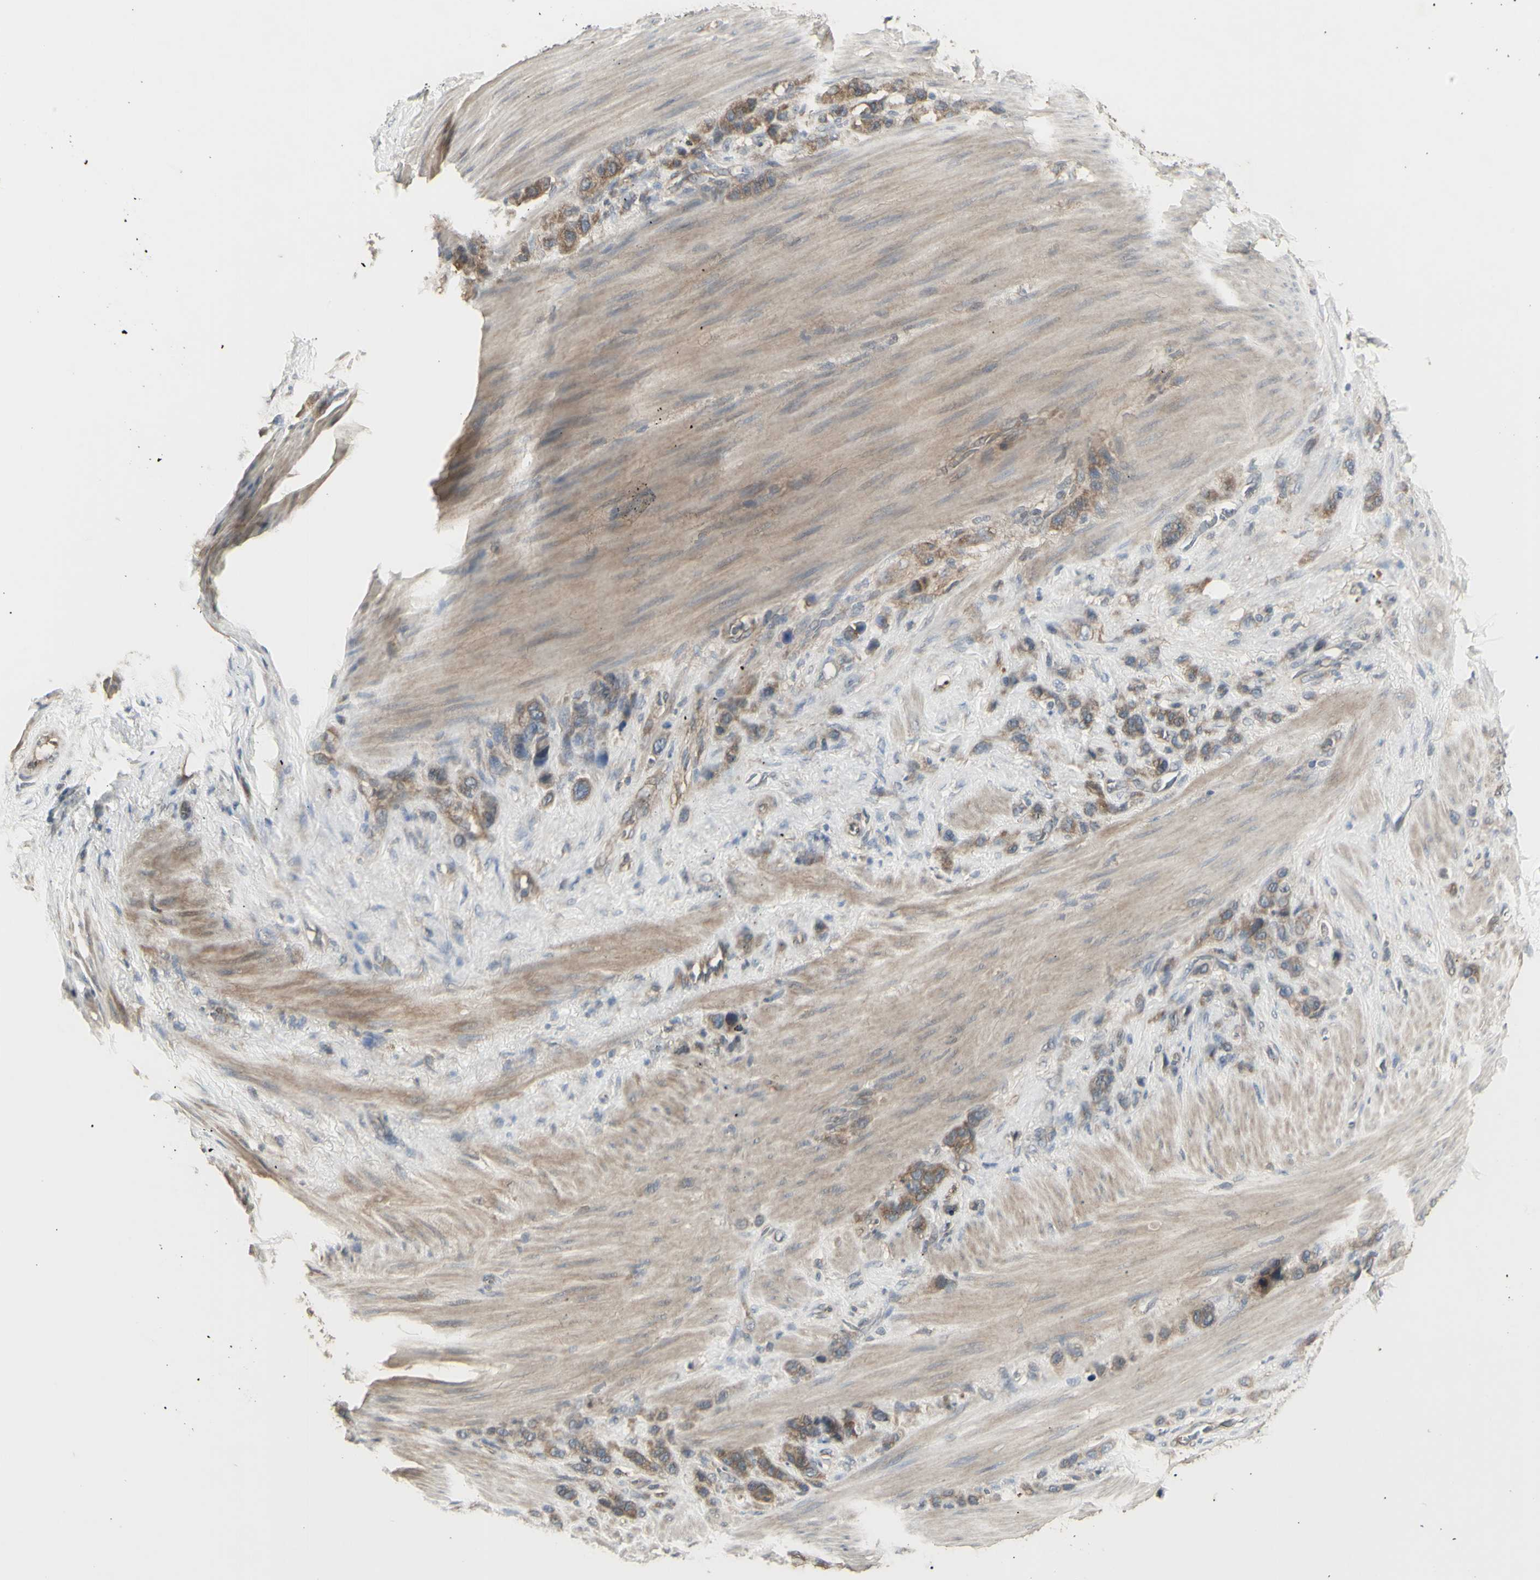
{"staining": {"intensity": "moderate", "quantity": ">75%", "location": "cytoplasmic/membranous"}, "tissue": "stomach cancer", "cell_type": "Tumor cells", "image_type": "cancer", "snomed": [{"axis": "morphology", "description": "Adenocarcinoma, NOS"}, {"axis": "morphology", "description": "Adenocarcinoma, High grade"}, {"axis": "topography", "description": "Stomach, upper"}, {"axis": "topography", "description": "Stomach, lower"}], "caption": "High-power microscopy captured an immunohistochemistry (IHC) image of stomach cancer (adenocarcinoma), revealing moderate cytoplasmic/membranous positivity in approximately >75% of tumor cells.", "gene": "CHURC1-FNTB", "patient": {"sex": "female", "age": 65}}